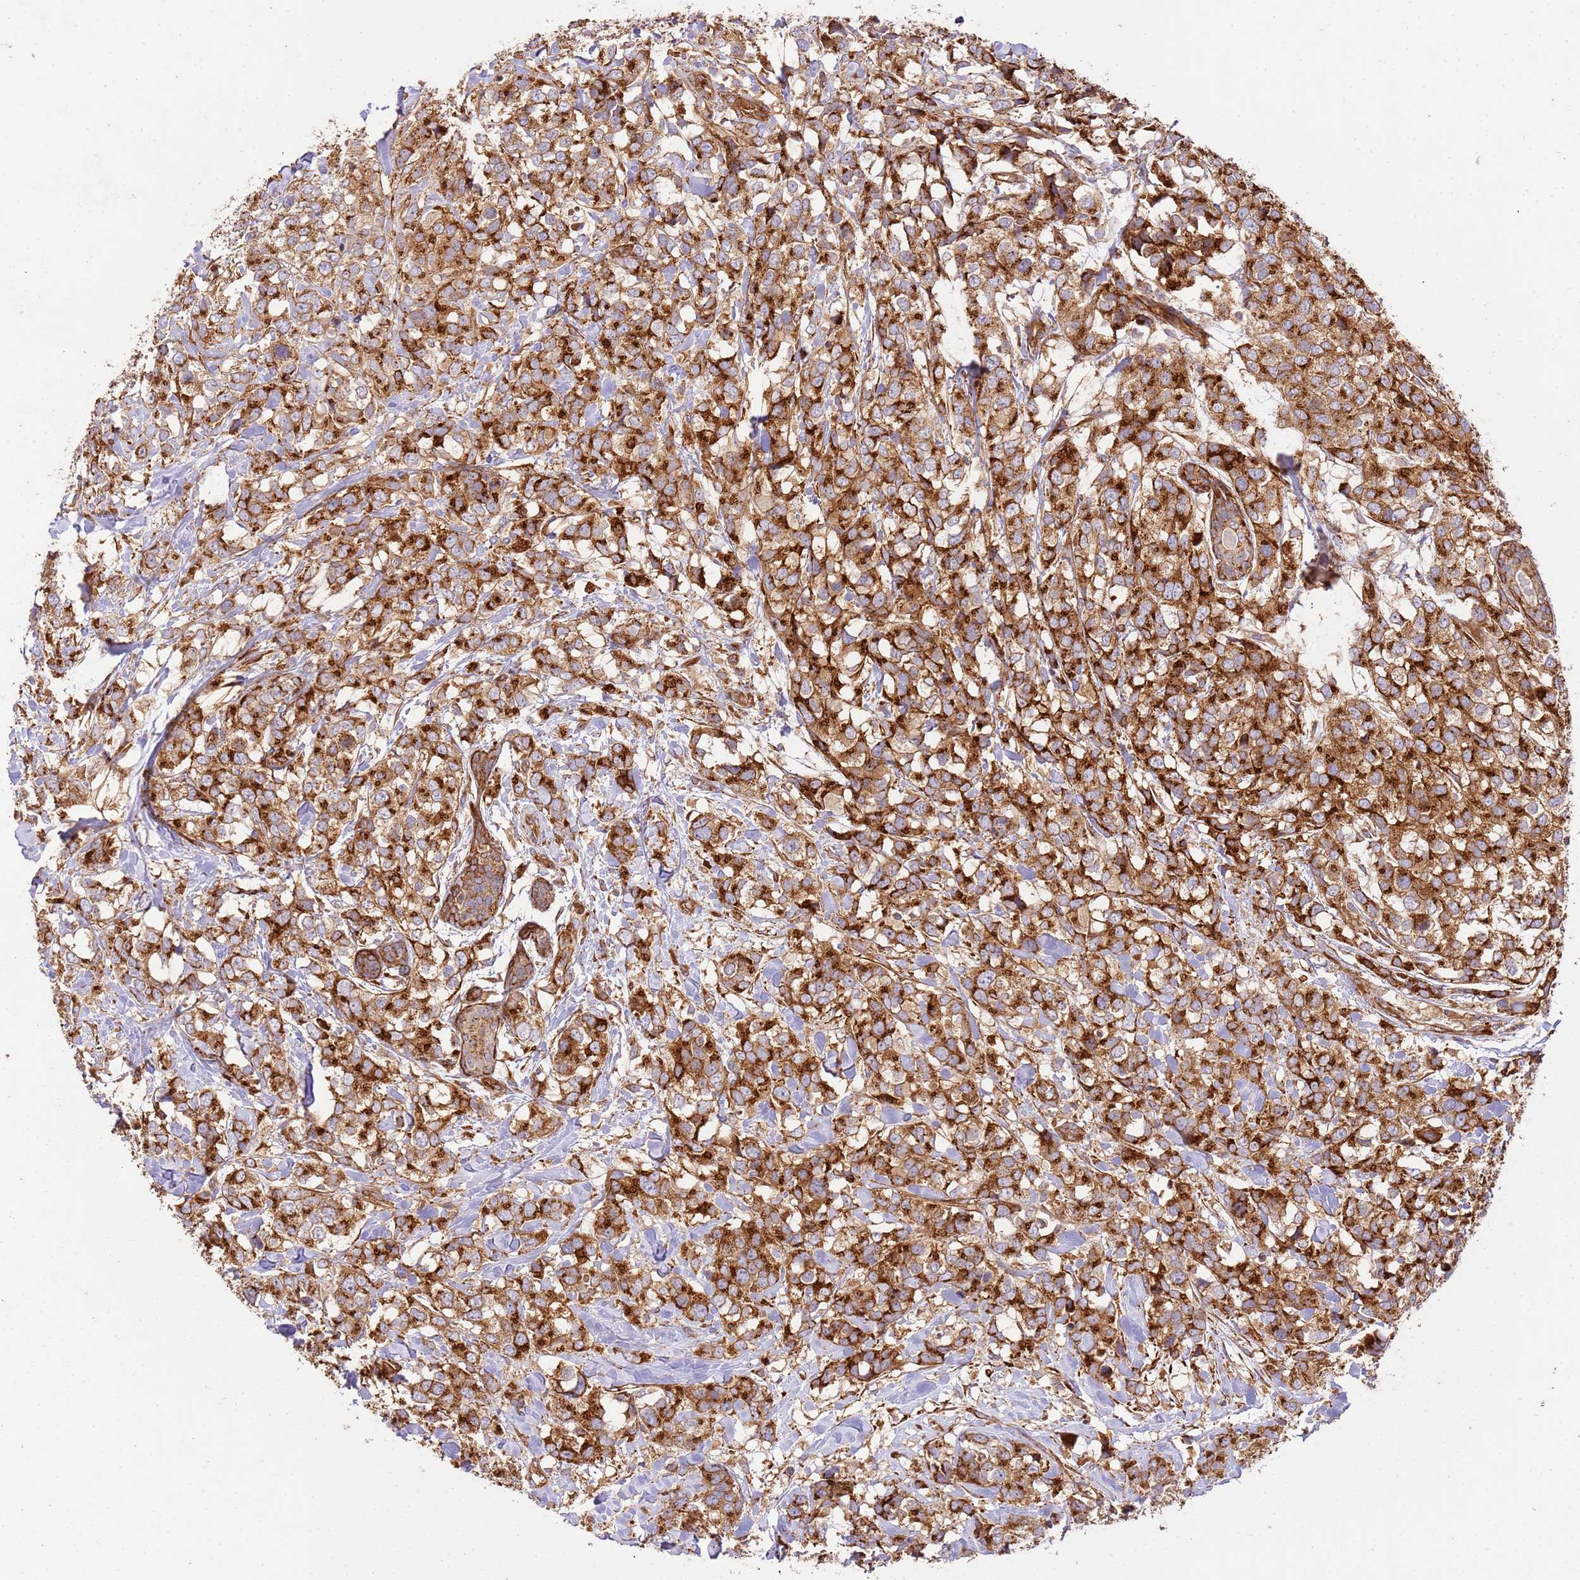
{"staining": {"intensity": "strong", "quantity": ">75%", "location": "cytoplasmic/membranous"}, "tissue": "breast cancer", "cell_type": "Tumor cells", "image_type": "cancer", "snomed": [{"axis": "morphology", "description": "Lobular carcinoma"}, {"axis": "topography", "description": "Breast"}], "caption": "Protein expression analysis of breast cancer displays strong cytoplasmic/membranous staining in about >75% of tumor cells.", "gene": "ZBTB39", "patient": {"sex": "female", "age": 59}}